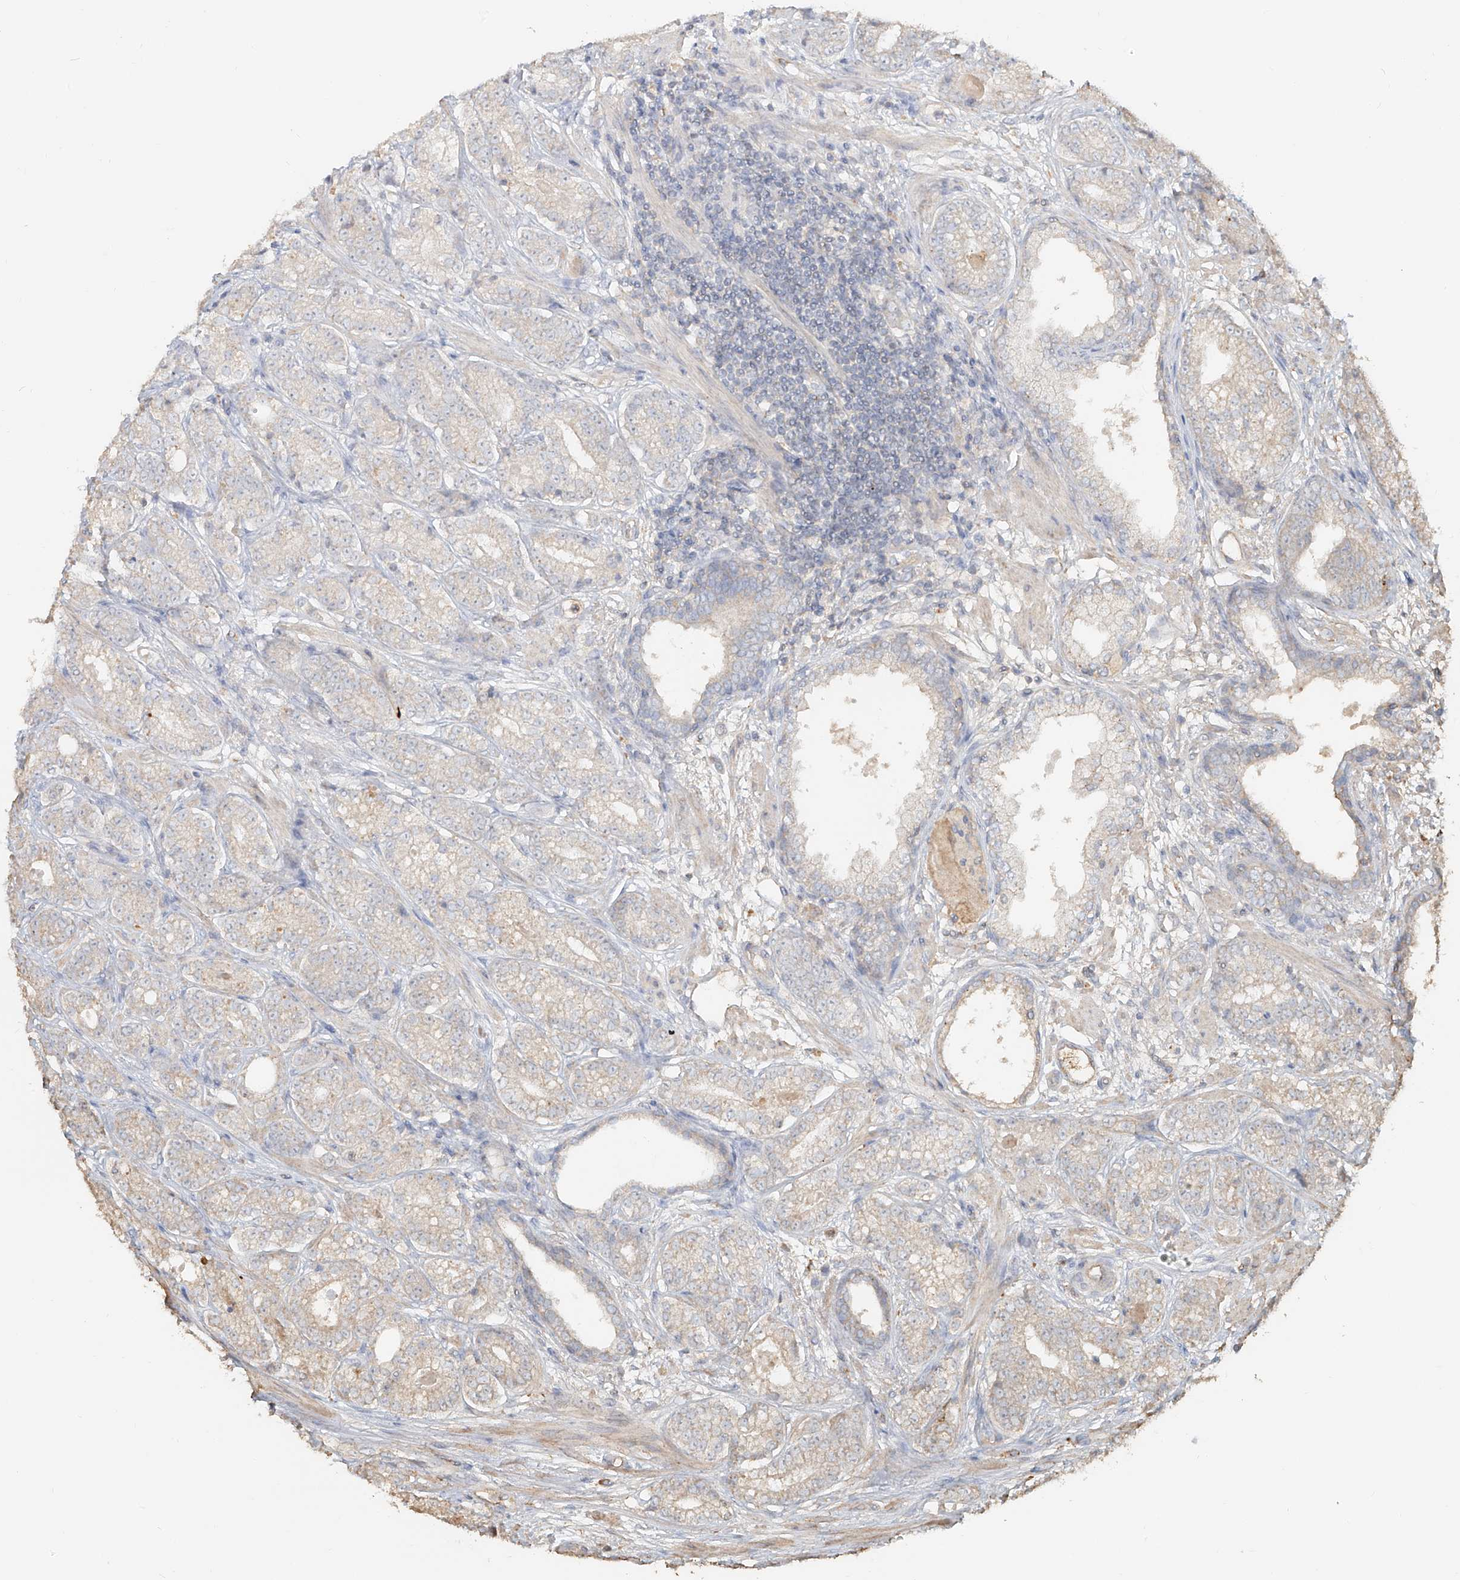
{"staining": {"intensity": "negative", "quantity": "none", "location": "none"}, "tissue": "prostate cancer", "cell_type": "Tumor cells", "image_type": "cancer", "snomed": [{"axis": "morphology", "description": "Adenocarcinoma, High grade"}, {"axis": "topography", "description": "Prostate"}], "caption": "Micrograph shows no significant protein positivity in tumor cells of adenocarcinoma (high-grade) (prostate). (DAB (3,3'-diaminobenzidine) immunohistochemistry (IHC), high magnification).", "gene": "NPHS1", "patient": {"sex": "male", "age": 61}}